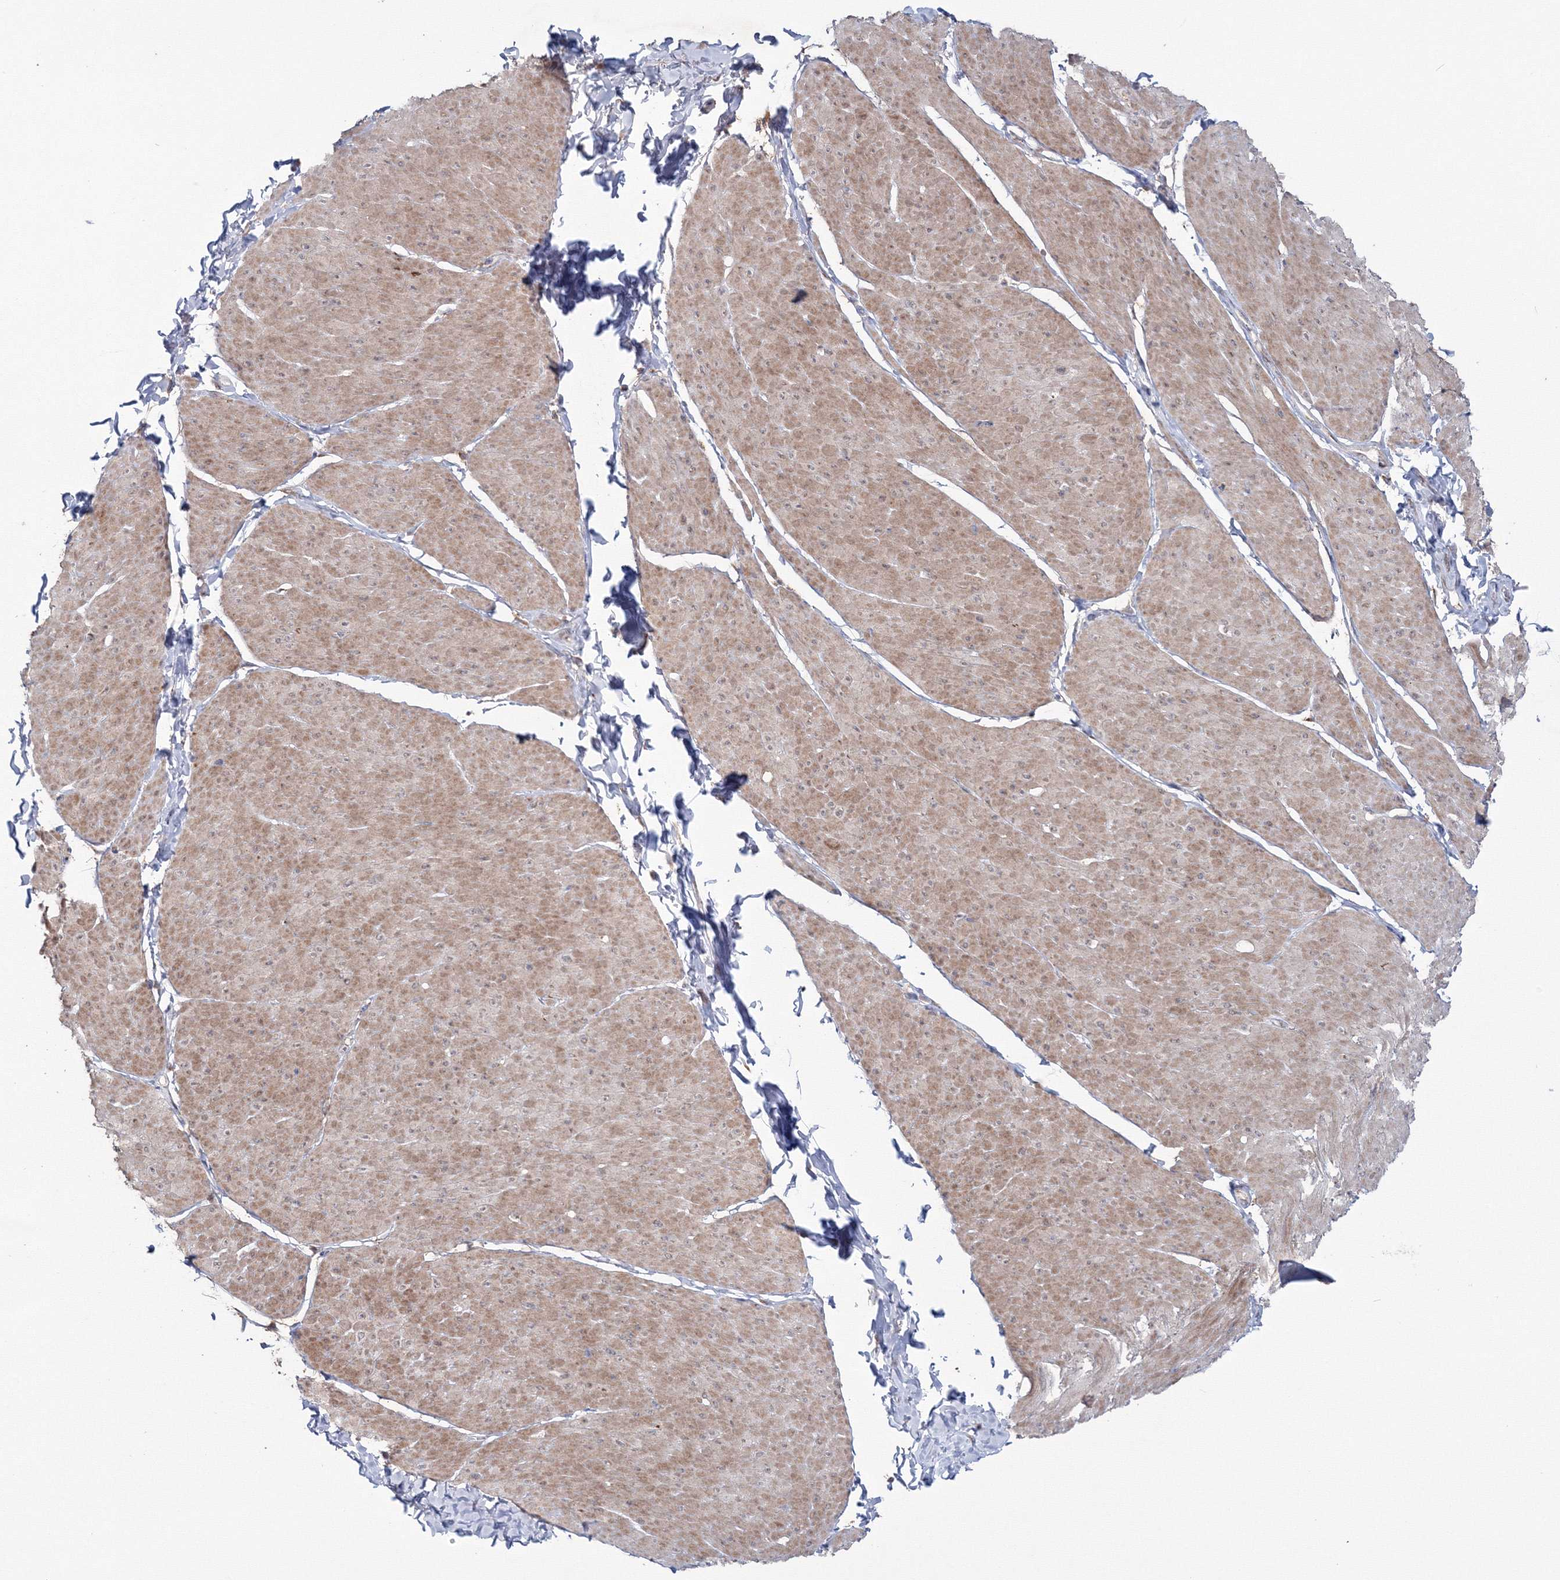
{"staining": {"intensity": "moderate", "quantity": ">75%", "location": "cytoplasmic/membranous"}, "tissue": "smooth muscle", "cell_type": "Smooth muscle cells", "image_type": "normal", "snomed": [{"axis": "morphology", "description": "Urothelial carcinoma, High grade"}, {"axis": "topography", "description": "Urinary bladder"}], "caption": "This is an image of immunohistochemistry staining of normal smooth muscle, which shows moderate expression in the cytoplasmic/membranous of smooth muscle cells.", "gene": "PEX13", "patient": {"sex": "male", "age": 46}}